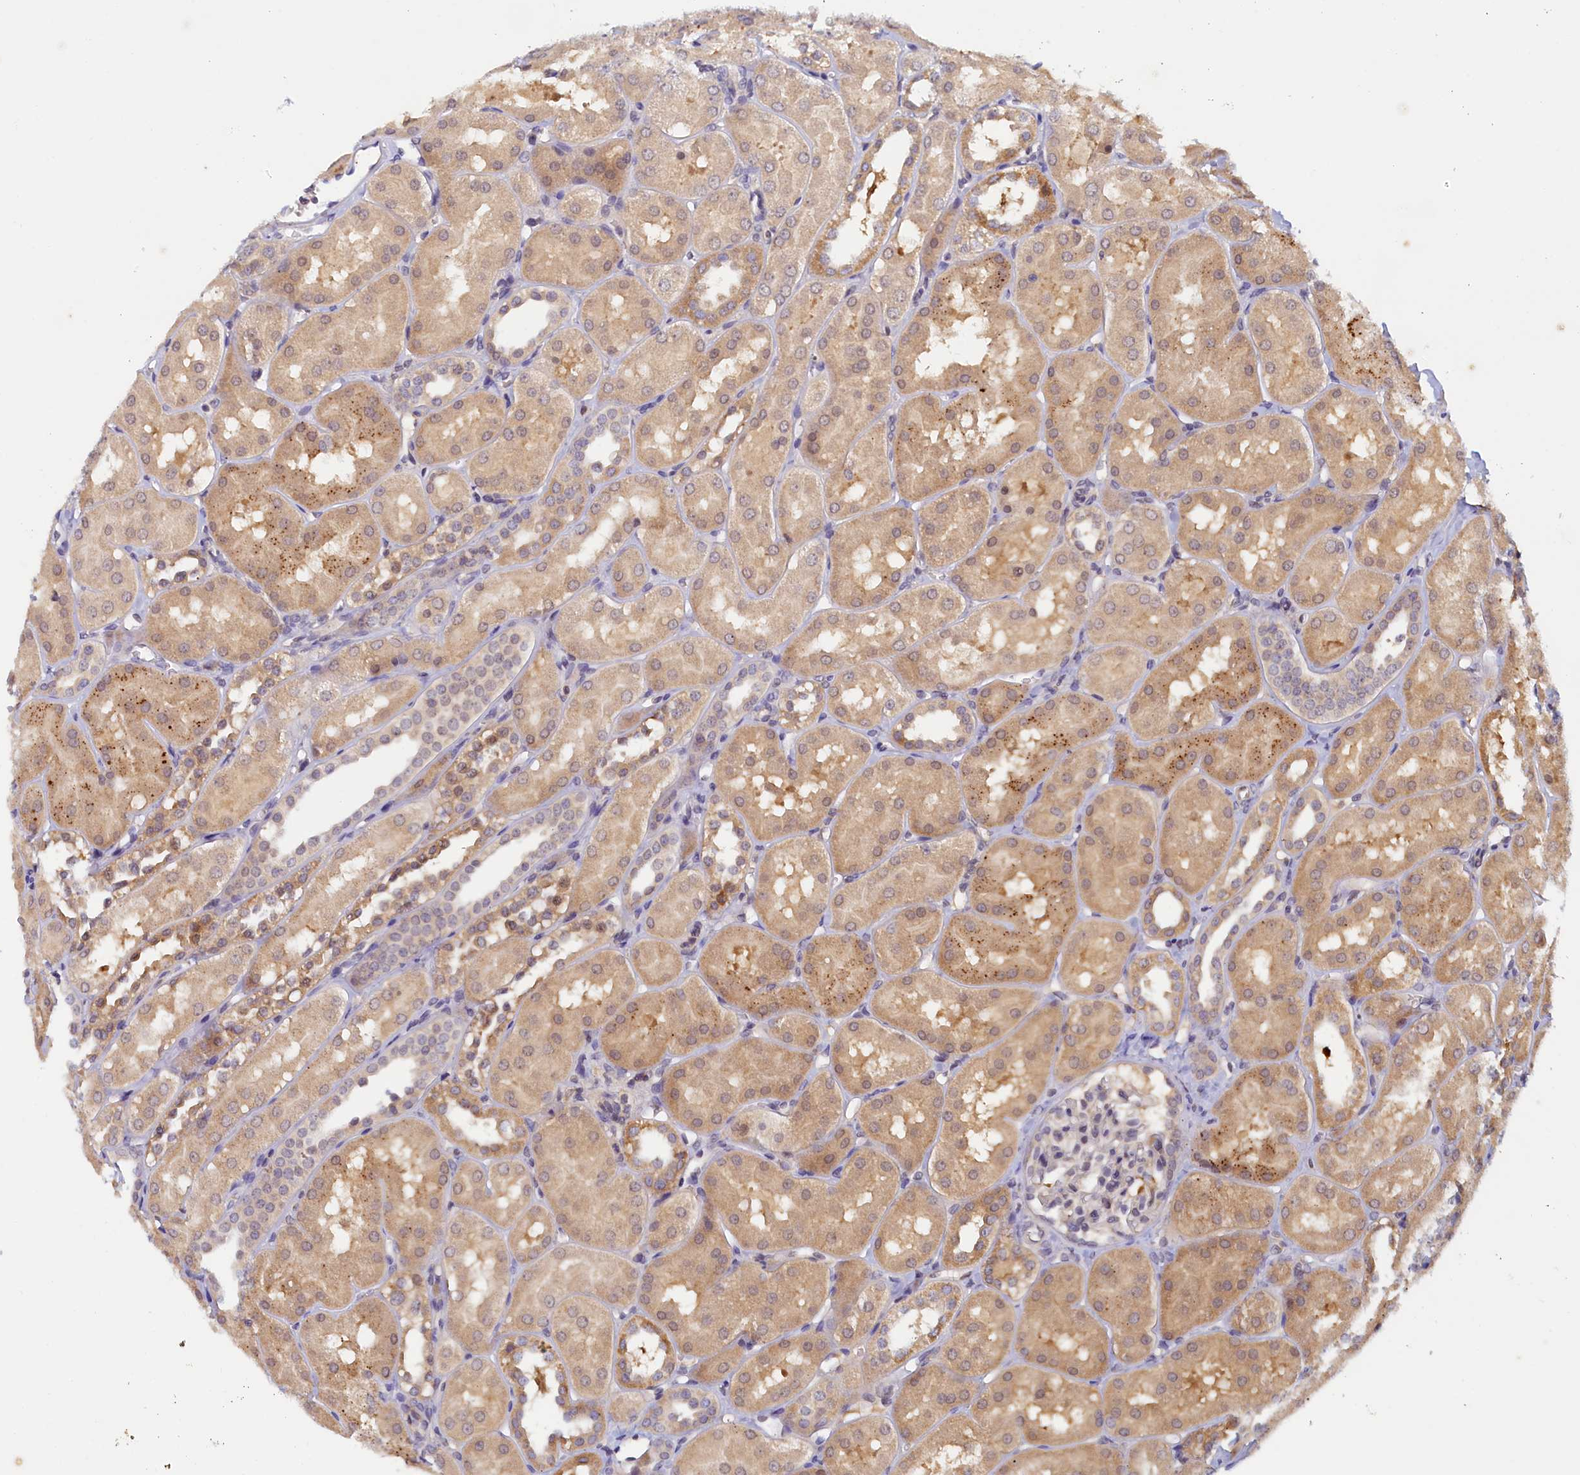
{"staining": {"intensity": "negative", "quantity": "none", "location": "none"}, "tissue": "kidney", "cell_type": "Cells in glomeruli", "image_type": "normal", "snomed": [{"axis": "morphology", "description": "Normal tissue, NOS"}, {"axis": "topography", "description": "Kidney"}, {"axis": "topography", "description": "Urinary bladder"}], "caption": "Immunohistochemical staining of normal human kidney reveals no significant staining in cells in glomeruli.", "gene": "PAAF1", "patient": {"sex": "male", "age": 16}}